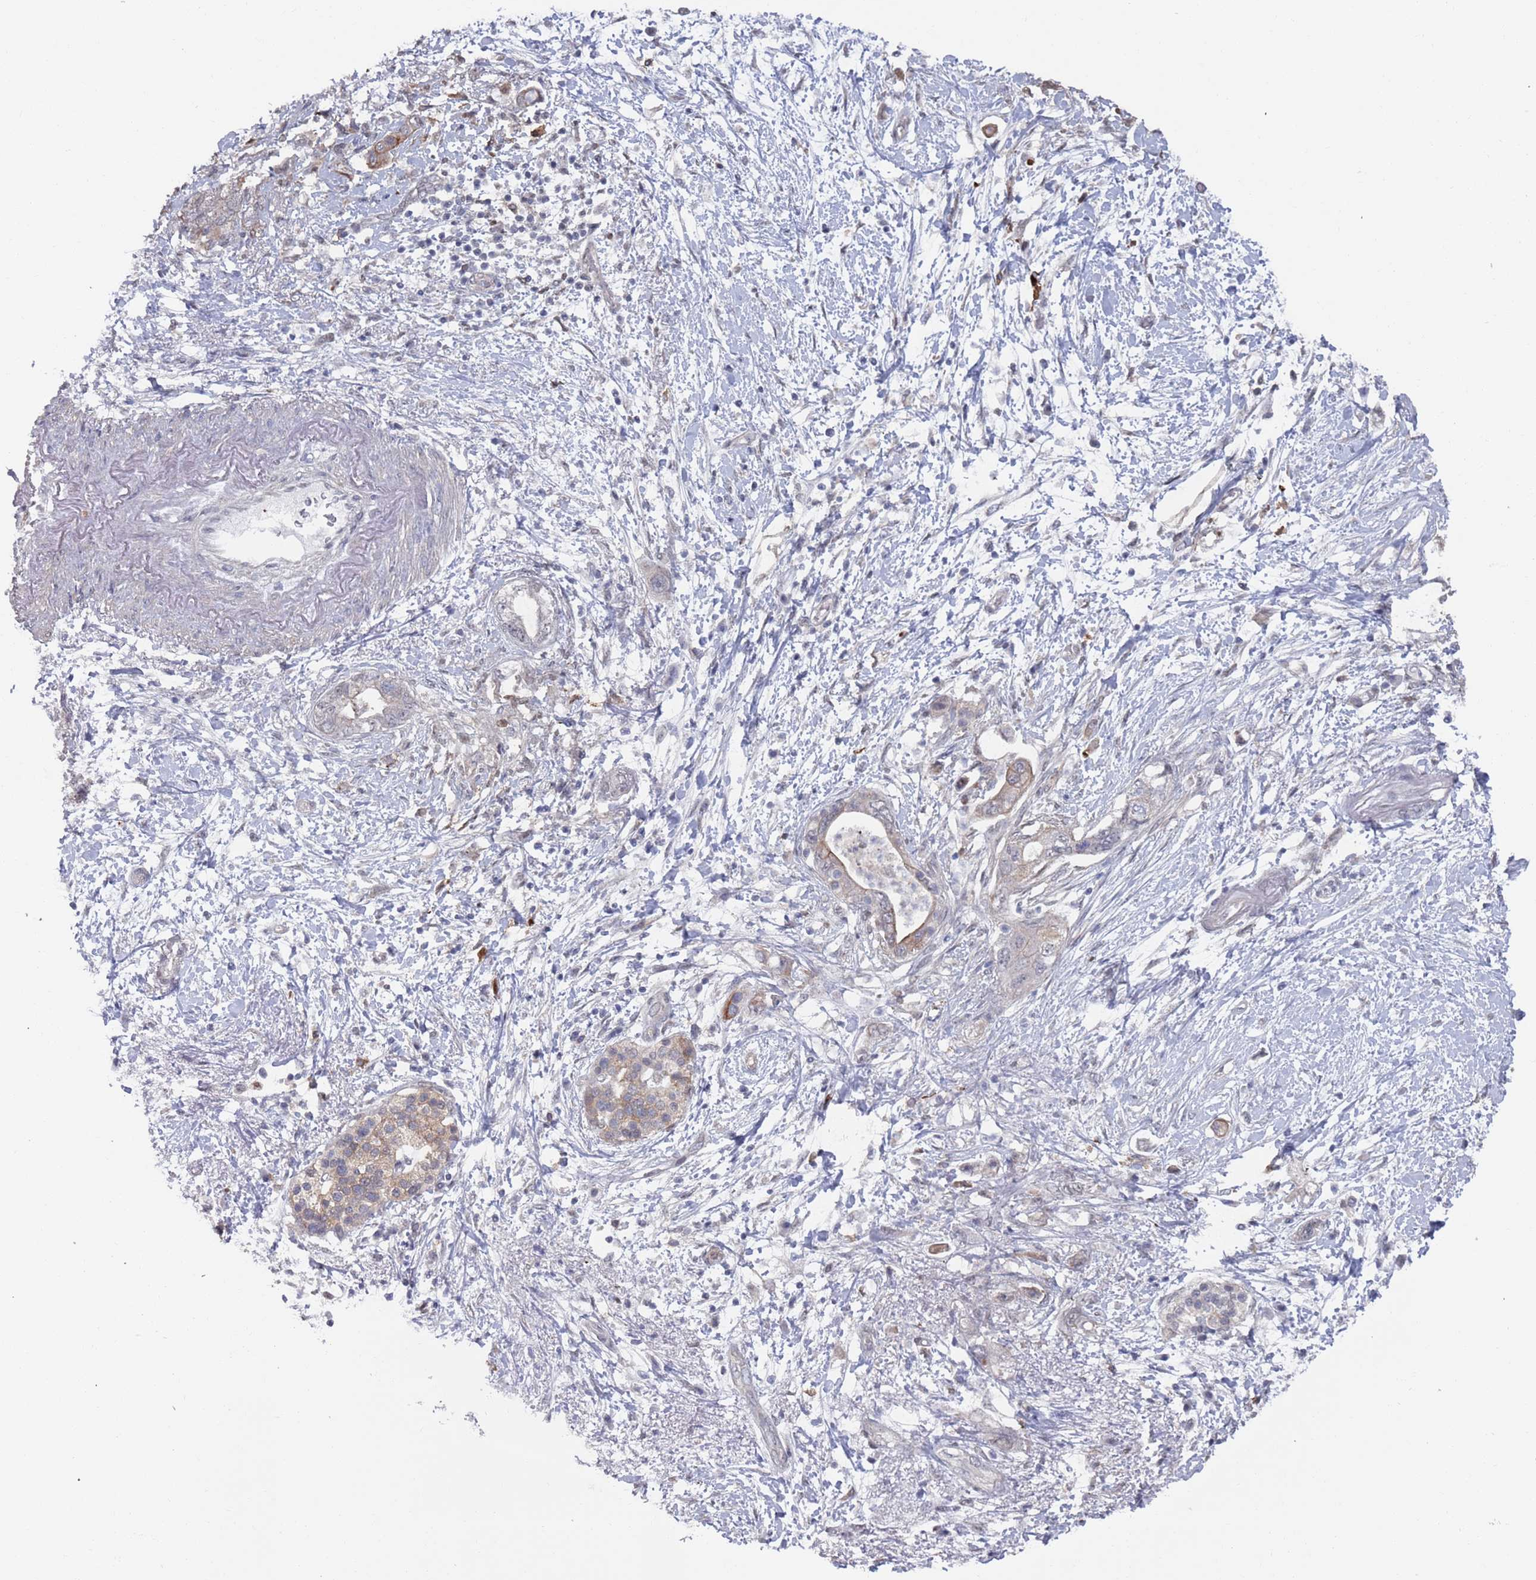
{"staining": {"intensity": "weak", "quantity": "<25%", "location": "cytoplasmic/membranous"}, "tissue": "pancreatic cancer", "cell_type": "Tumor cells", "image_type": "cancer", "snomed": [{"axis": "morphology", "description": "Adenocarcinoma, NOS"}, {"axis": "topography", "description": "Pancreas"}], "caption": "Immunohistochemical staining of adenocarcinoma (pancreatic) reveals no significant staining in tumor cells. (DAB immunohistochemistry visualized using brightfield microscopy, high magnification).", "gene": "DGKD", "patient": {"sex": "female", "age": 73}}